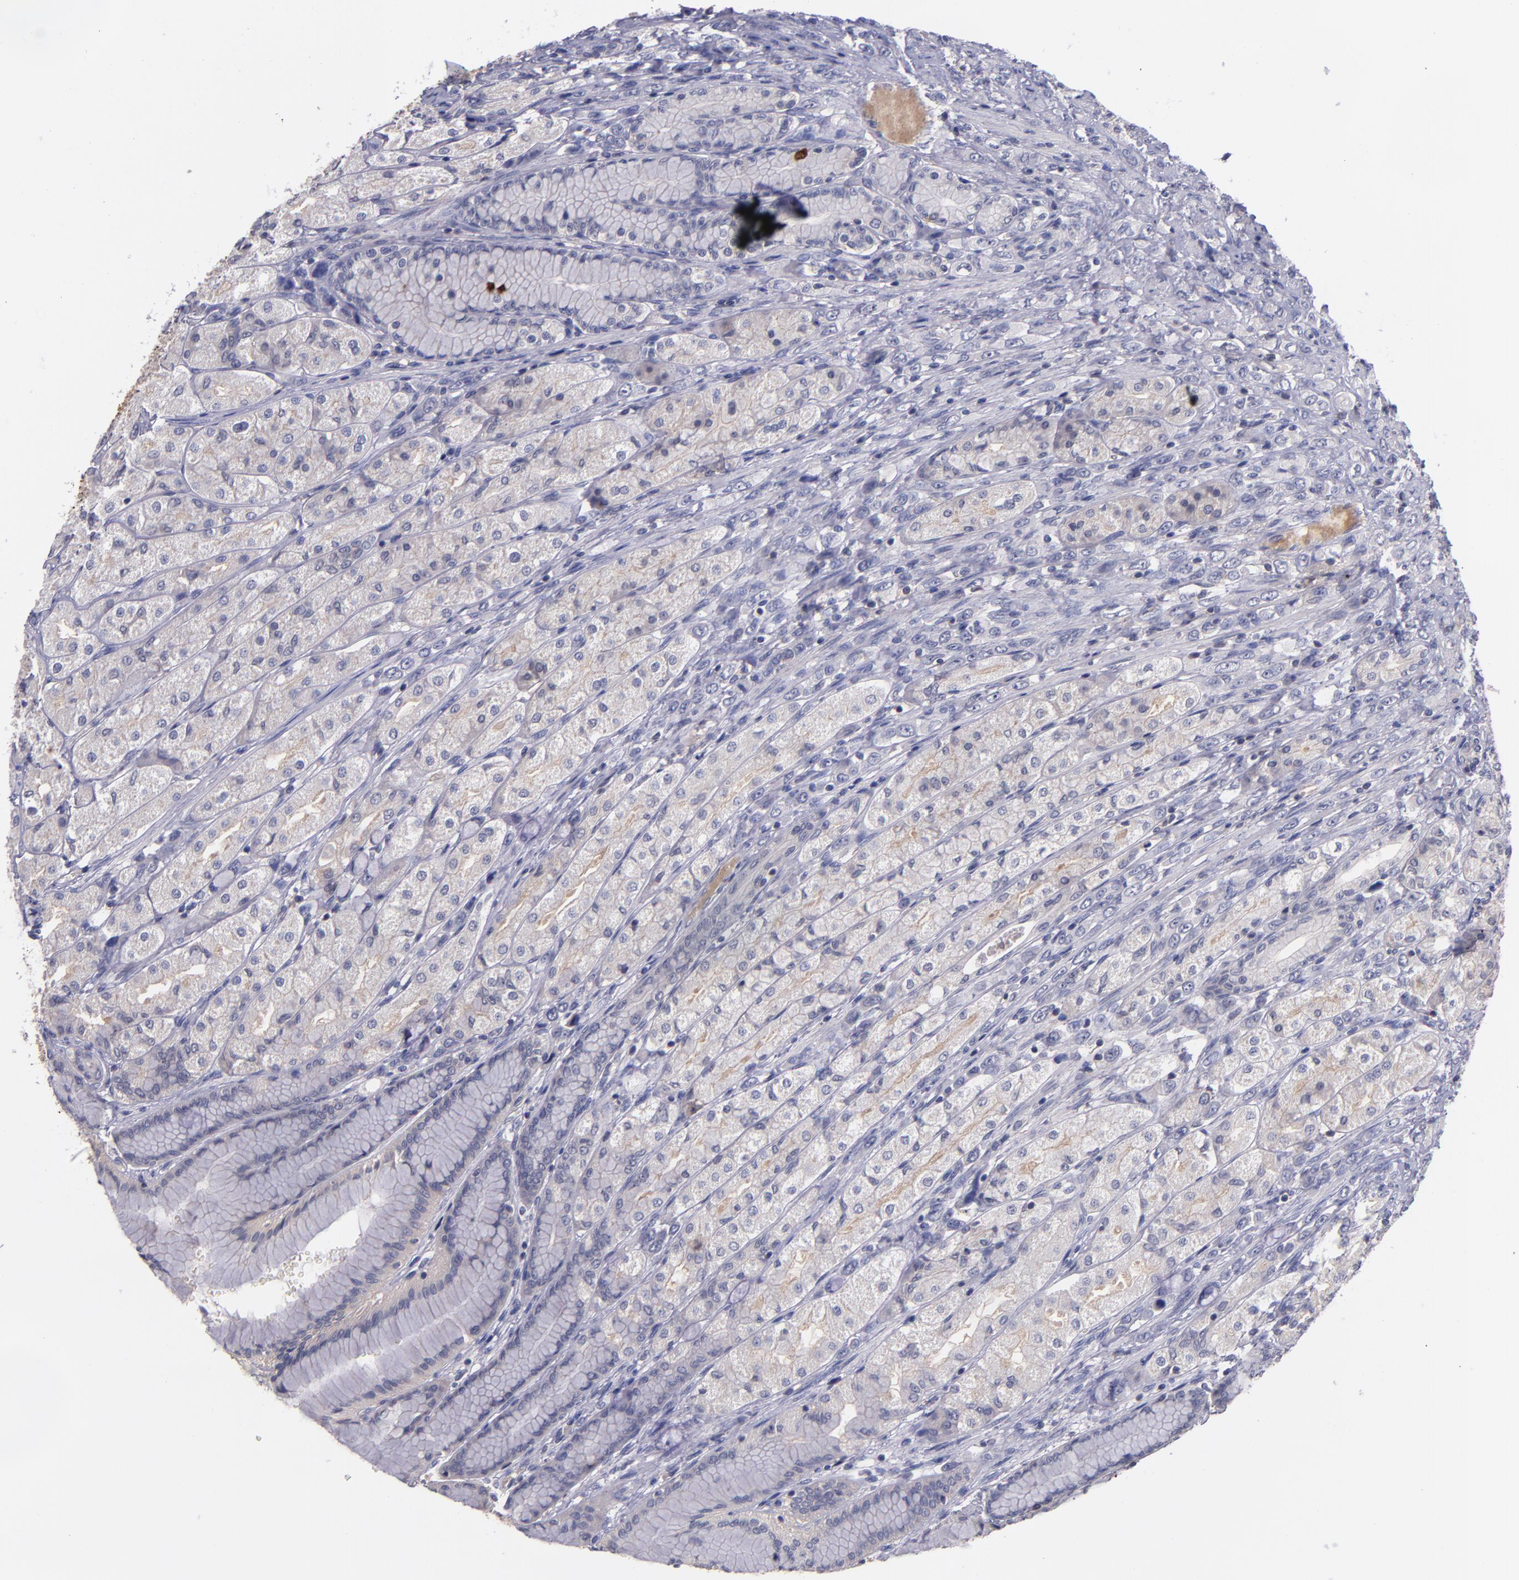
{"staining": {"intensity": "negative", "quantity": "none", "location": "none"}, "tissue": "stomach", "cell_type": "Glandular cells", "image_type": "normal", "snomed": [{"axis": "morphology", "description": "Normal tissue, NOS"}, {"axis": "morphology", "description": "Adenocarcinoma, NOS"}, {"axis": "topography", "description": "Stomach"}, {"axis": "topography", "description": "Stomach, lower"}], "caption": "IHC photomicrograph of unremarkable stomach stained for a protein (brown), which displays no staining in glandular cells. (DAB (3,3'-diaminobenzidine) immunohistochemistry, high magnification).", "gene": "RBP4", "patient": {"sex": "female", "age": 65}}